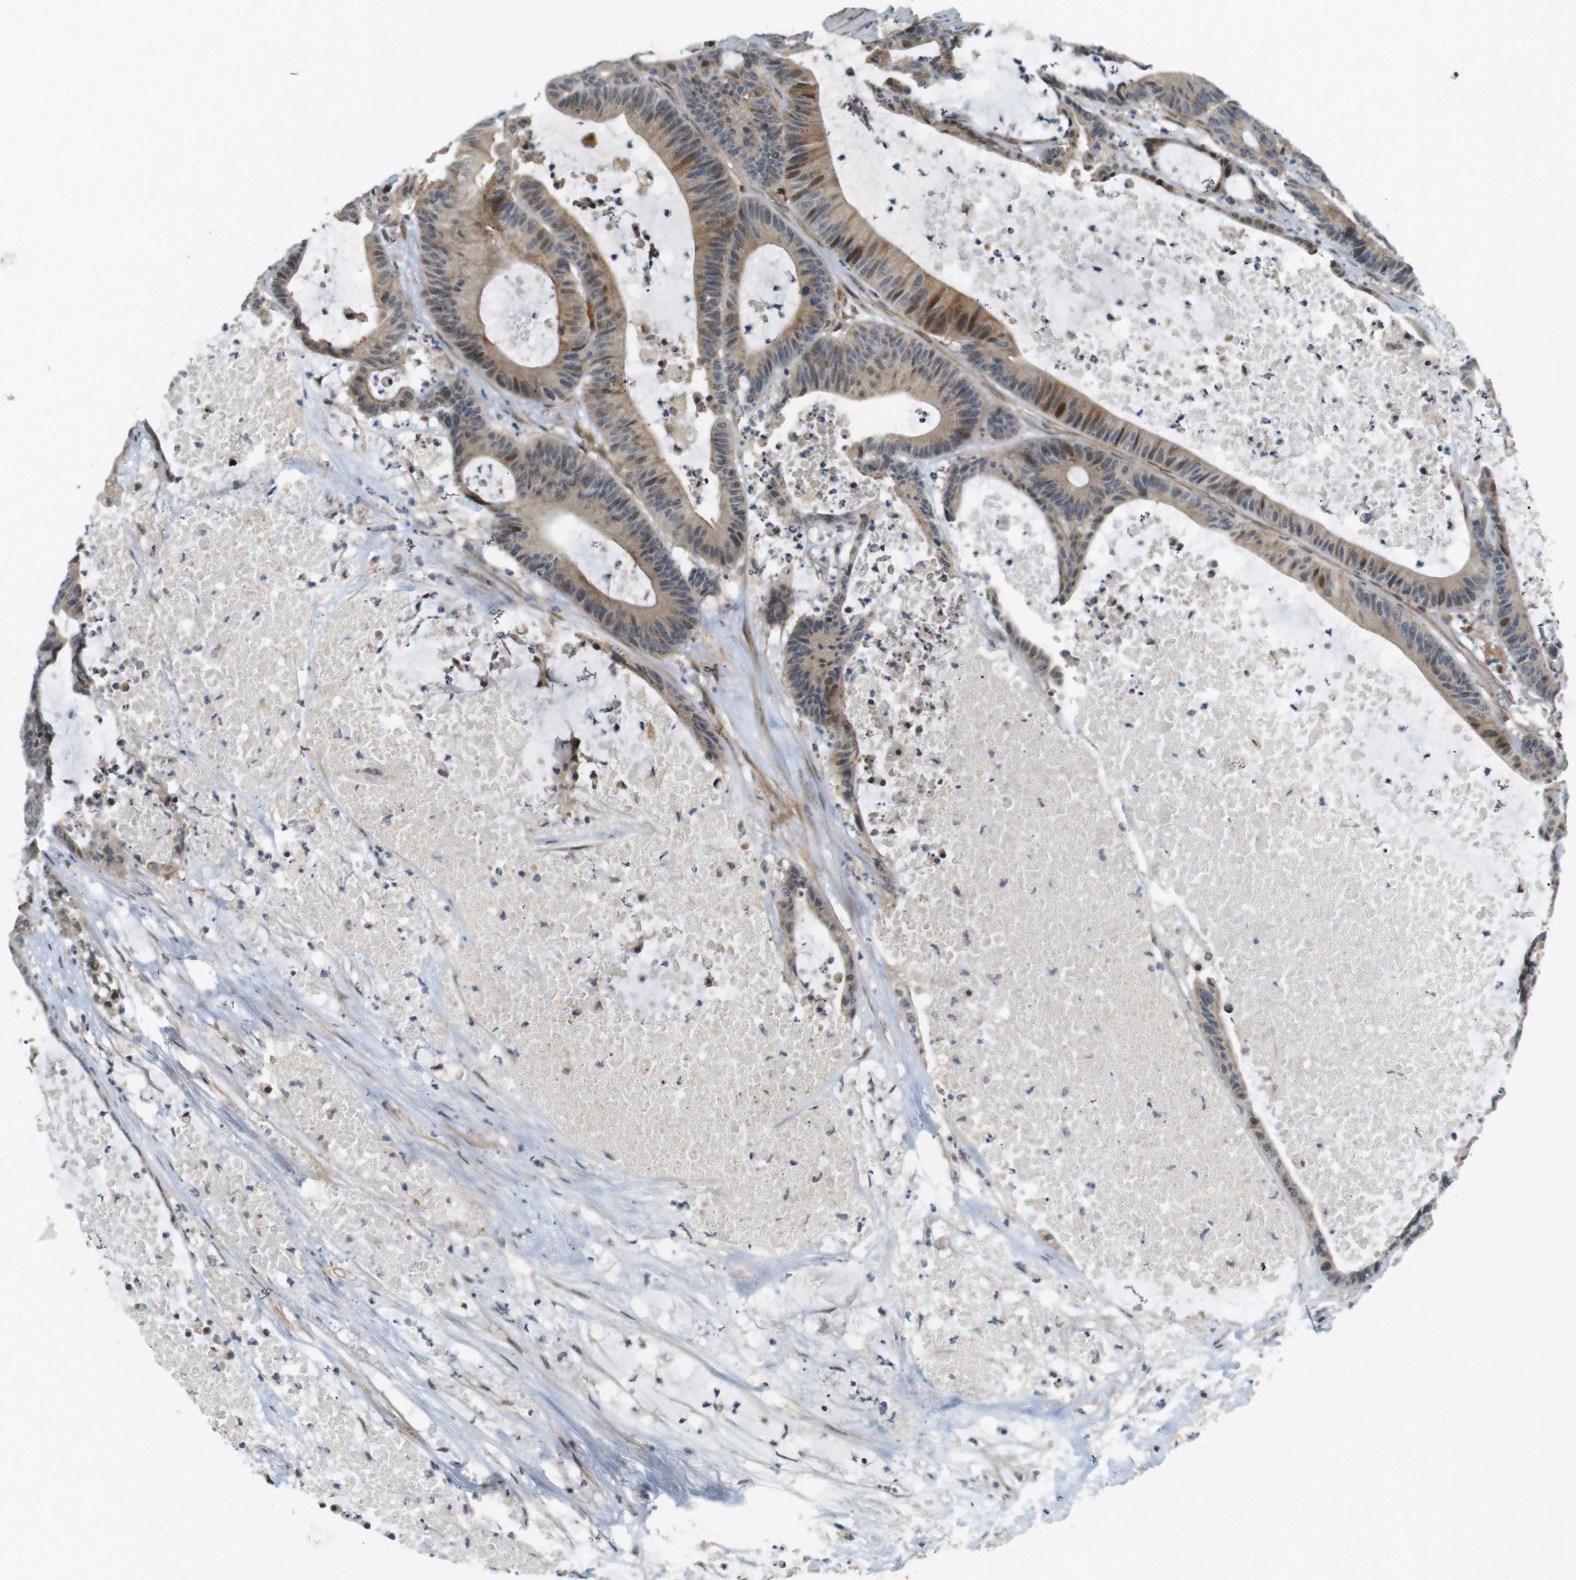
{"staining": {"intensity": "weak", "quantity": "25%-75%", "location": "cytoplasmic/membranous,nuclear"}, "tissue": "colorectal cancer", "cell_type": "Tumor cells", "image_type": "cancer", "snomed": [{"axis": "morphology", "description": "Adenocarcinoma, NOS"}, {"axis": "topography", "description": "Colon"}], "caption": "There is low levels of weak cytoplasmic/membranous and nuclear staining in tumor cells of colorectal cancer, as demonstrated by immunohistochemical staining (brown color).", "gene": "TSPAN9", "patient": {"sex": "female", "age": 84}}